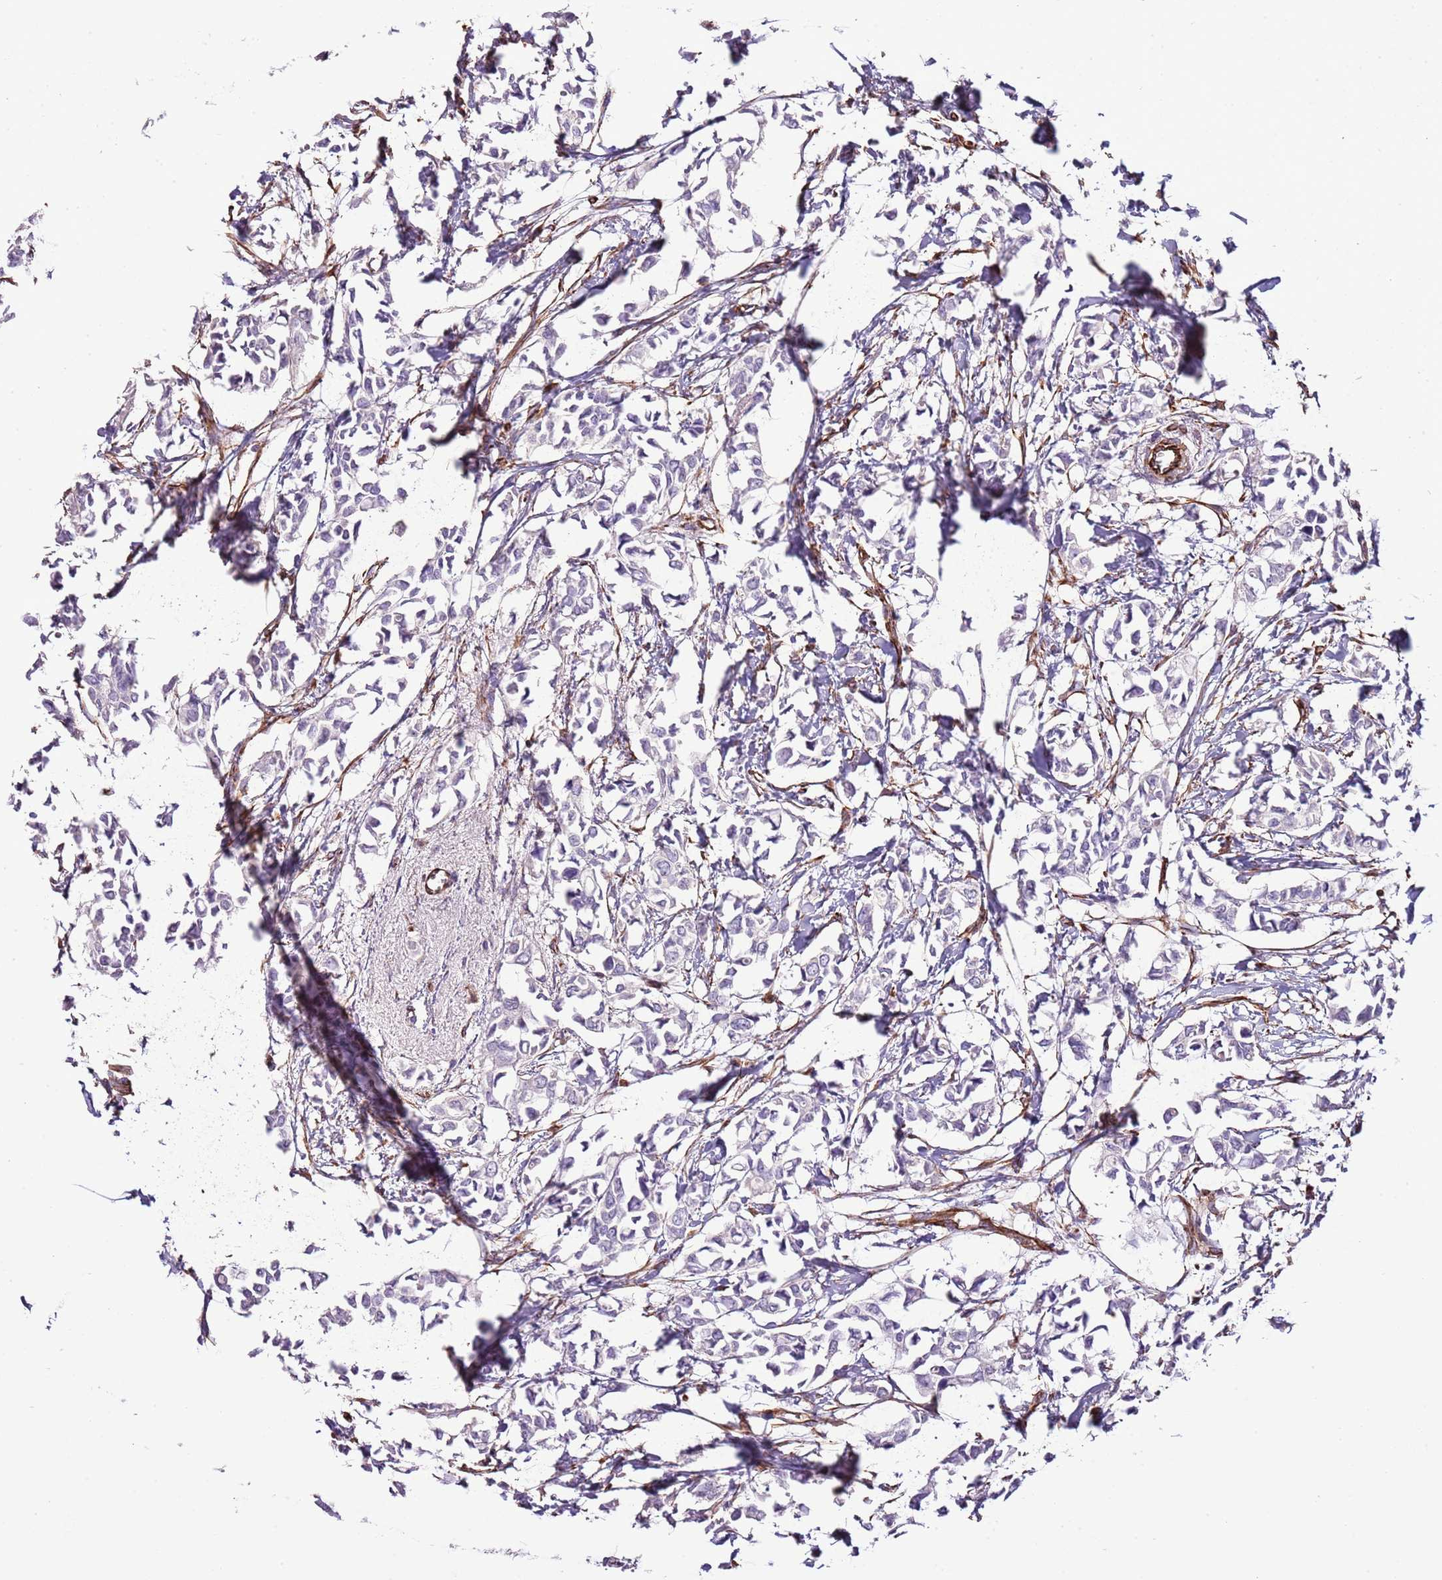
{"staining": {"intensity": "negative", "quantity": "none", "location": "none"}, "tissue": "breast cancer", "cell_type": "Tumor cells", "image_type": "cancer", "snomed": [{"axis": "morphology", "description": "Duct carcinoma"}, {"axis": "topography", "description": "Breast"}], "caption": "Immunohistochemistry (IHC) of breast intraductal carcinoma exhibits no expression in tumor cells. (Stains: DAB (3,3'-diaminobenzidine) immunohistochemistry with hematoxylin counter stain, Microscopy: brightfield microscopy at high magnification).", "gene": "ZNF786", "patient": {"sex": "female", "age": 41}}